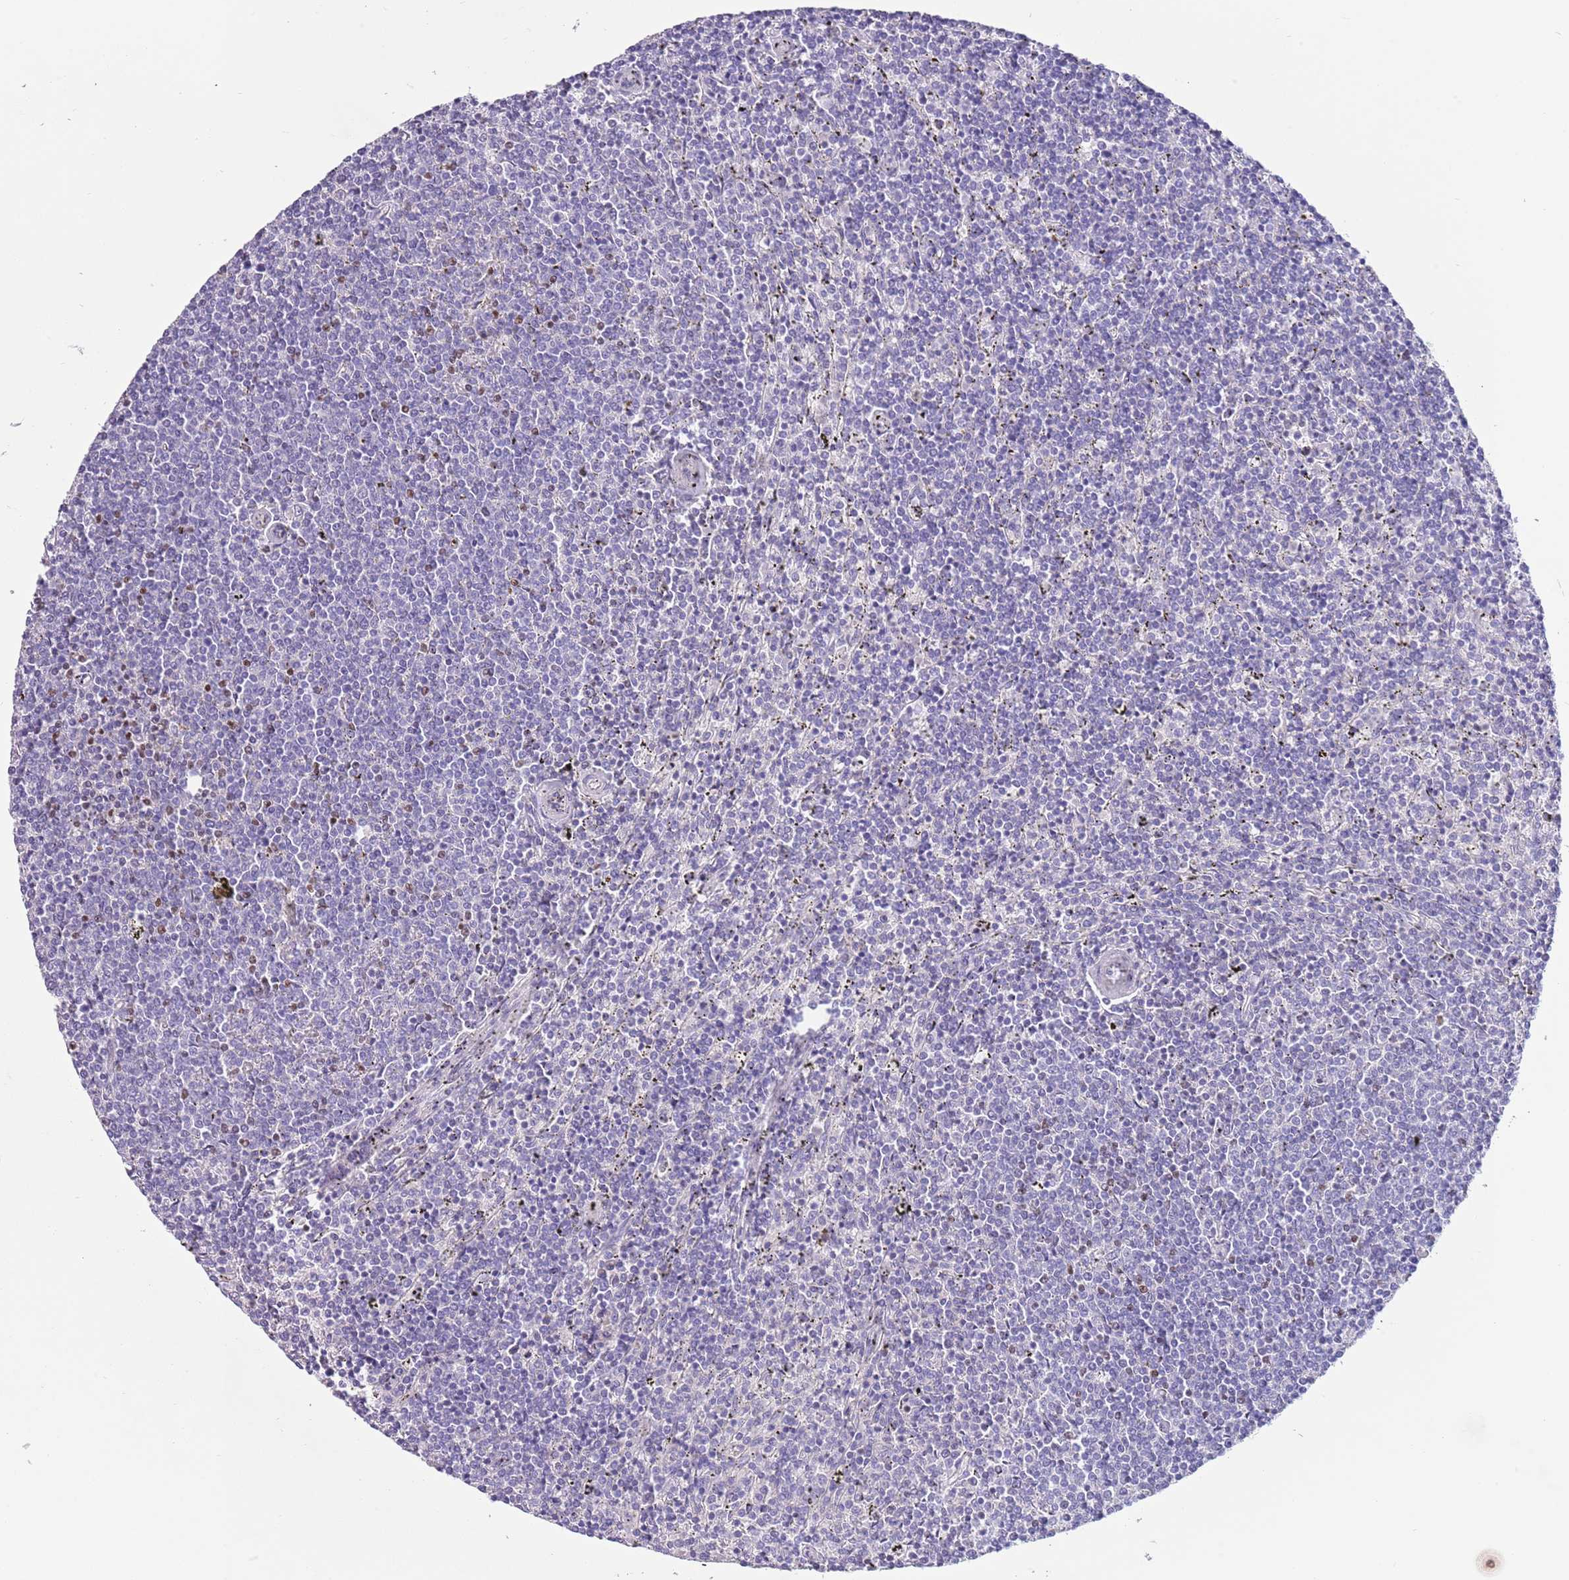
{"staining": {"intensity": "negative", "quantity": "none", "location": "none"}, "tissue": "lymphoma", "cell_type": "Tumor cells", "image_type": "cancer", "snomed": [{"axis": "morphology", "description": "Malignant lymphoma, non-Hodgkin's type, Low grade"}, {"axis": "topography", "description": "Spleen"}], "caption": "An immunohistochemistry (IHC) histopathology image of lymphoma is shown. There is no staining in tumor cells of lymphoma. (DAB (3,3'-diaminobenzidine) IHC visualized using brightfield microscopy, high magnification).", "gene": "TOX2", "patient": {"sex": "female", "age": 50}}